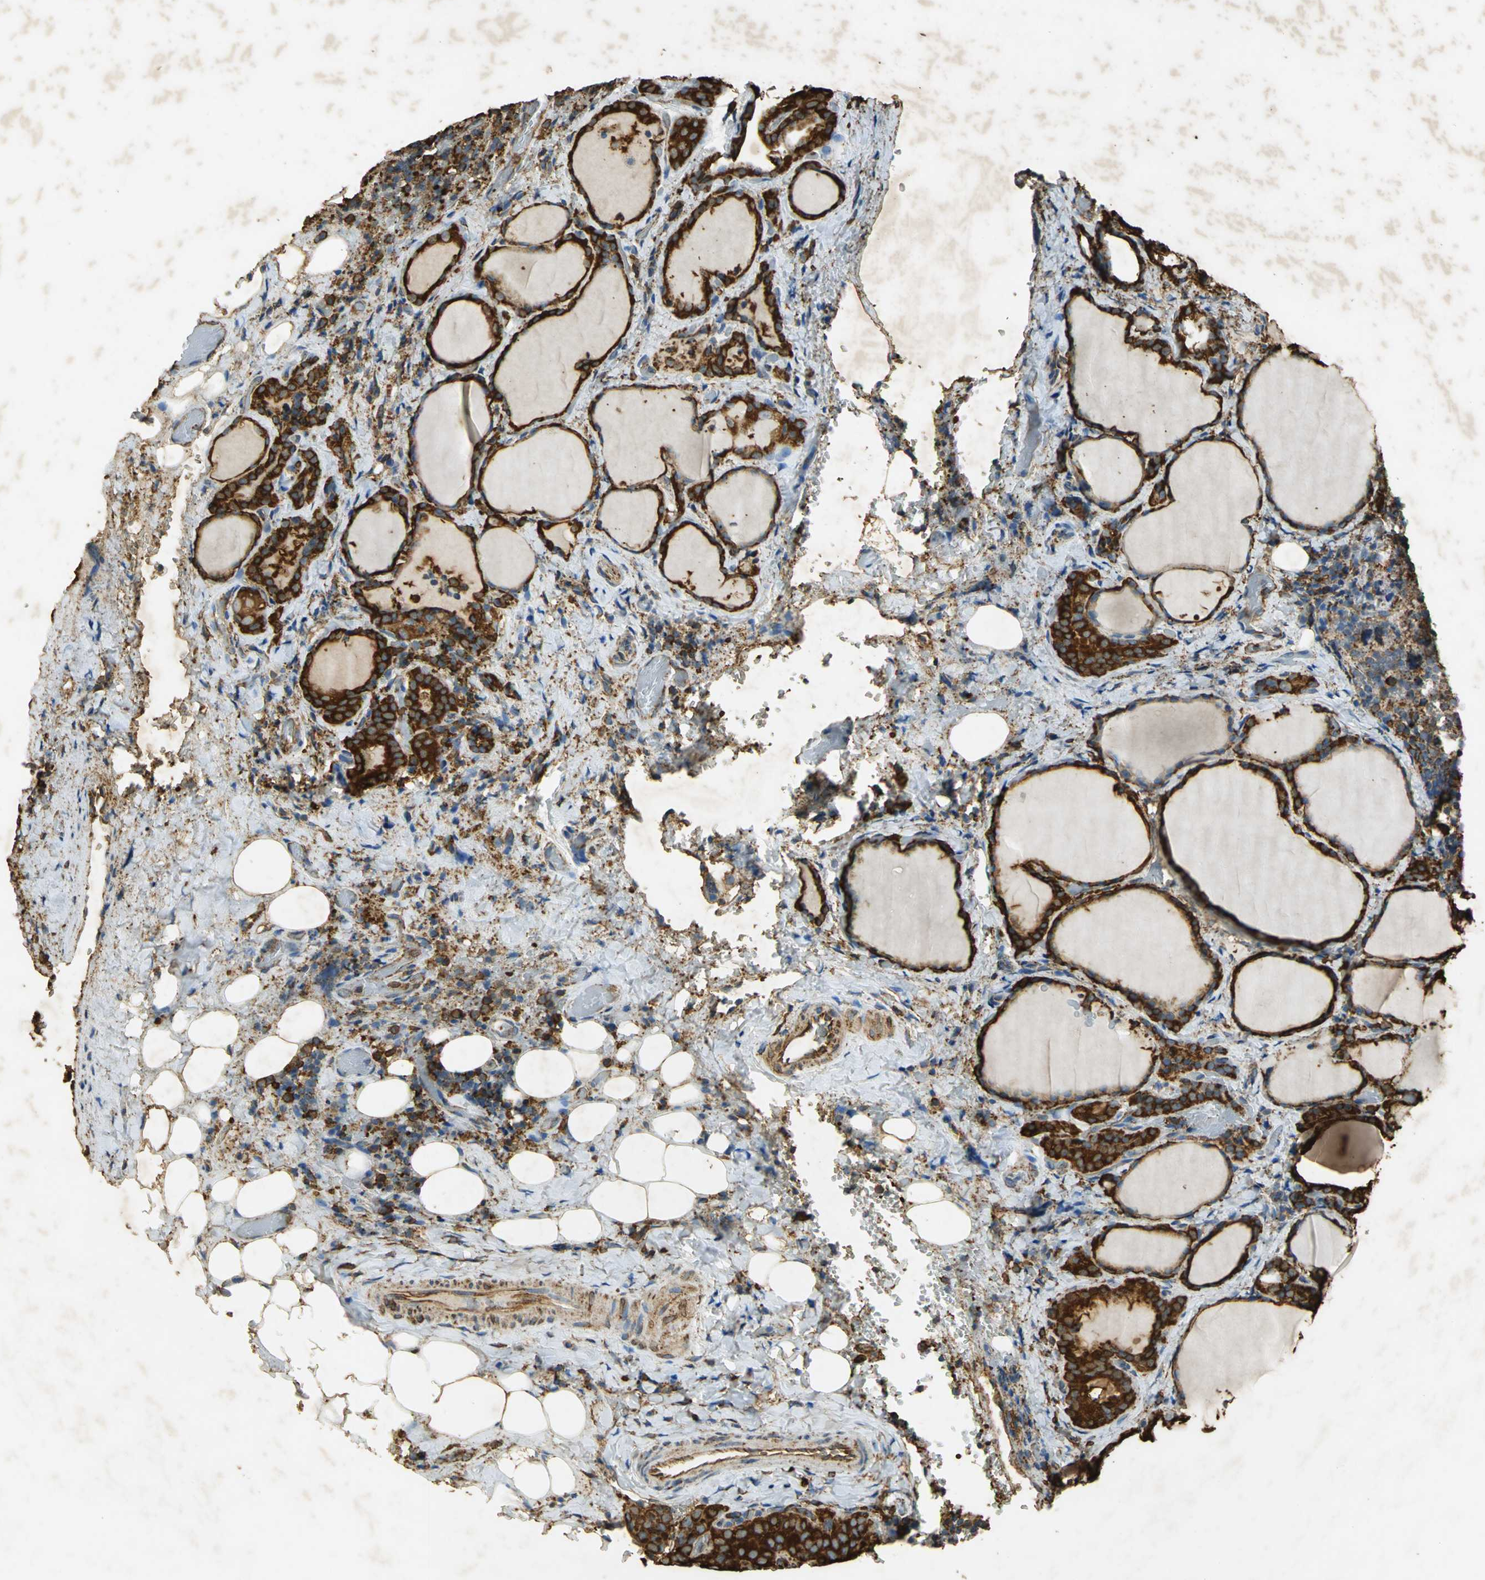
{"staining": {"intensity": "strong", "quantity": ">75%", "location": "cytoplasmic/membranous"}, "tissue": "thyroid cancer", "cell_type": "Tumor cells", "image_type": "cancer", "snomed": [{"axis": "morphology", "description": "Papillary adenocarcinoma, NOS"}, {"axis": "topography", "description": "Thyroid gland"}], "caption": "Immunohistochemistry (IHC) of thyroid cancer reveals high levels of strong cytoplasmic/membranous staining in about >75% of tumor cells.", "gene": "HSP90B1", "patient": {"sex": "female", "age": 30}}